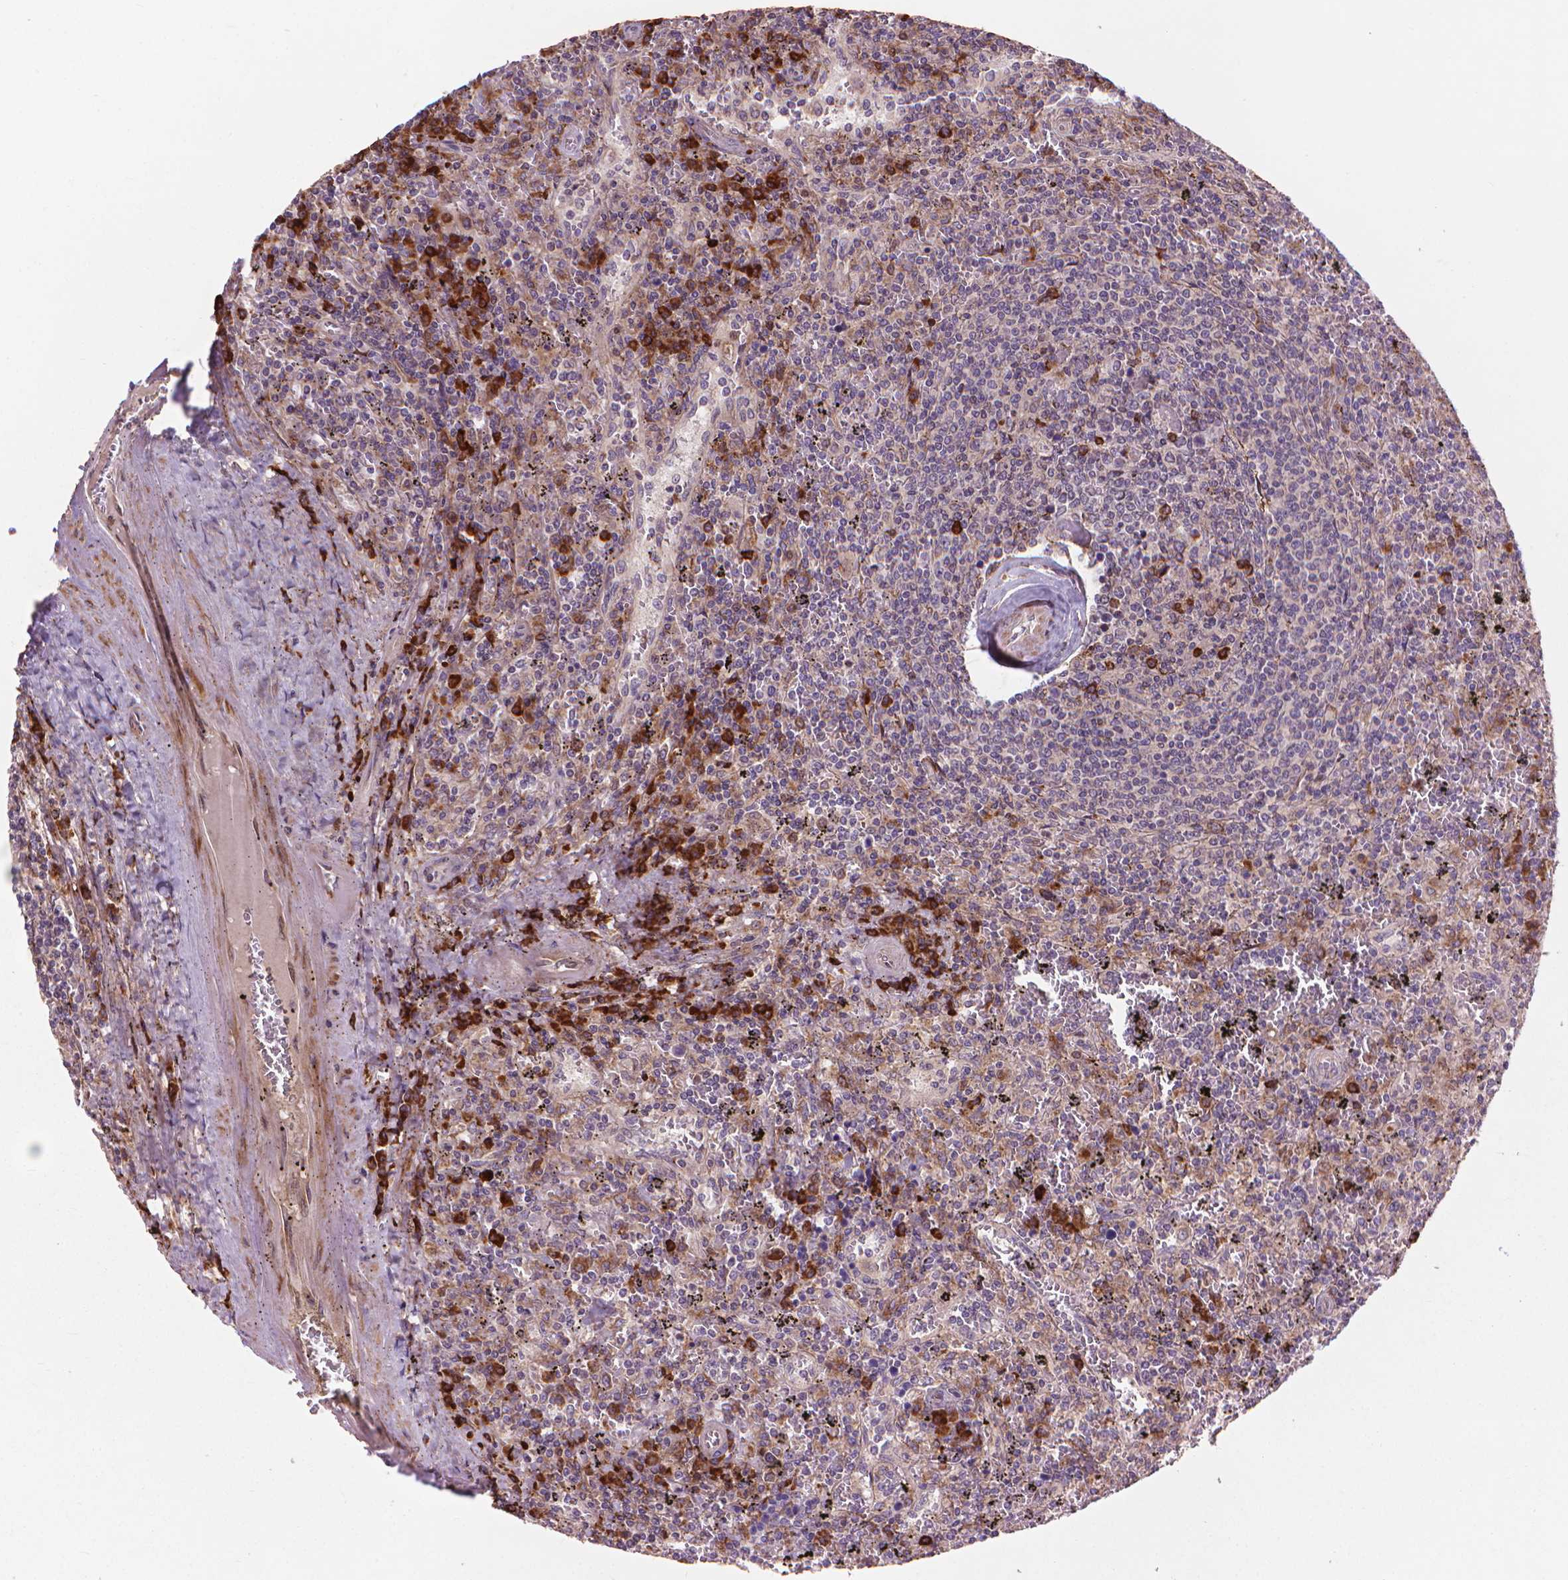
{"staining": {"intensity": "strong", "quantity": "<25%", "location": "cytoplasmic/membranous"}, "tissue": "lymphoma", "cell_type": "Tumor cells", "image_type": "cancer", "snomed": [{"axis": "morphology", "description": "Malignant lymphoma, non-Hodgkin's type, Low grade"}, {"axis": "topography", "description": "Spleen"}], "caption": "DAB immunohistochemical staining of lymphoma demonstrates strong cytoplasmic/membranous protein expression in about <25% of tumor cells. (Stains: DAB (3,3'-diaminobenzidine) in brown, nuclei in blue, Microscopy: brightfield microscopy at high magnification).", "gene": "MYH14", "patient": {"sex": "male", "age": 62}}